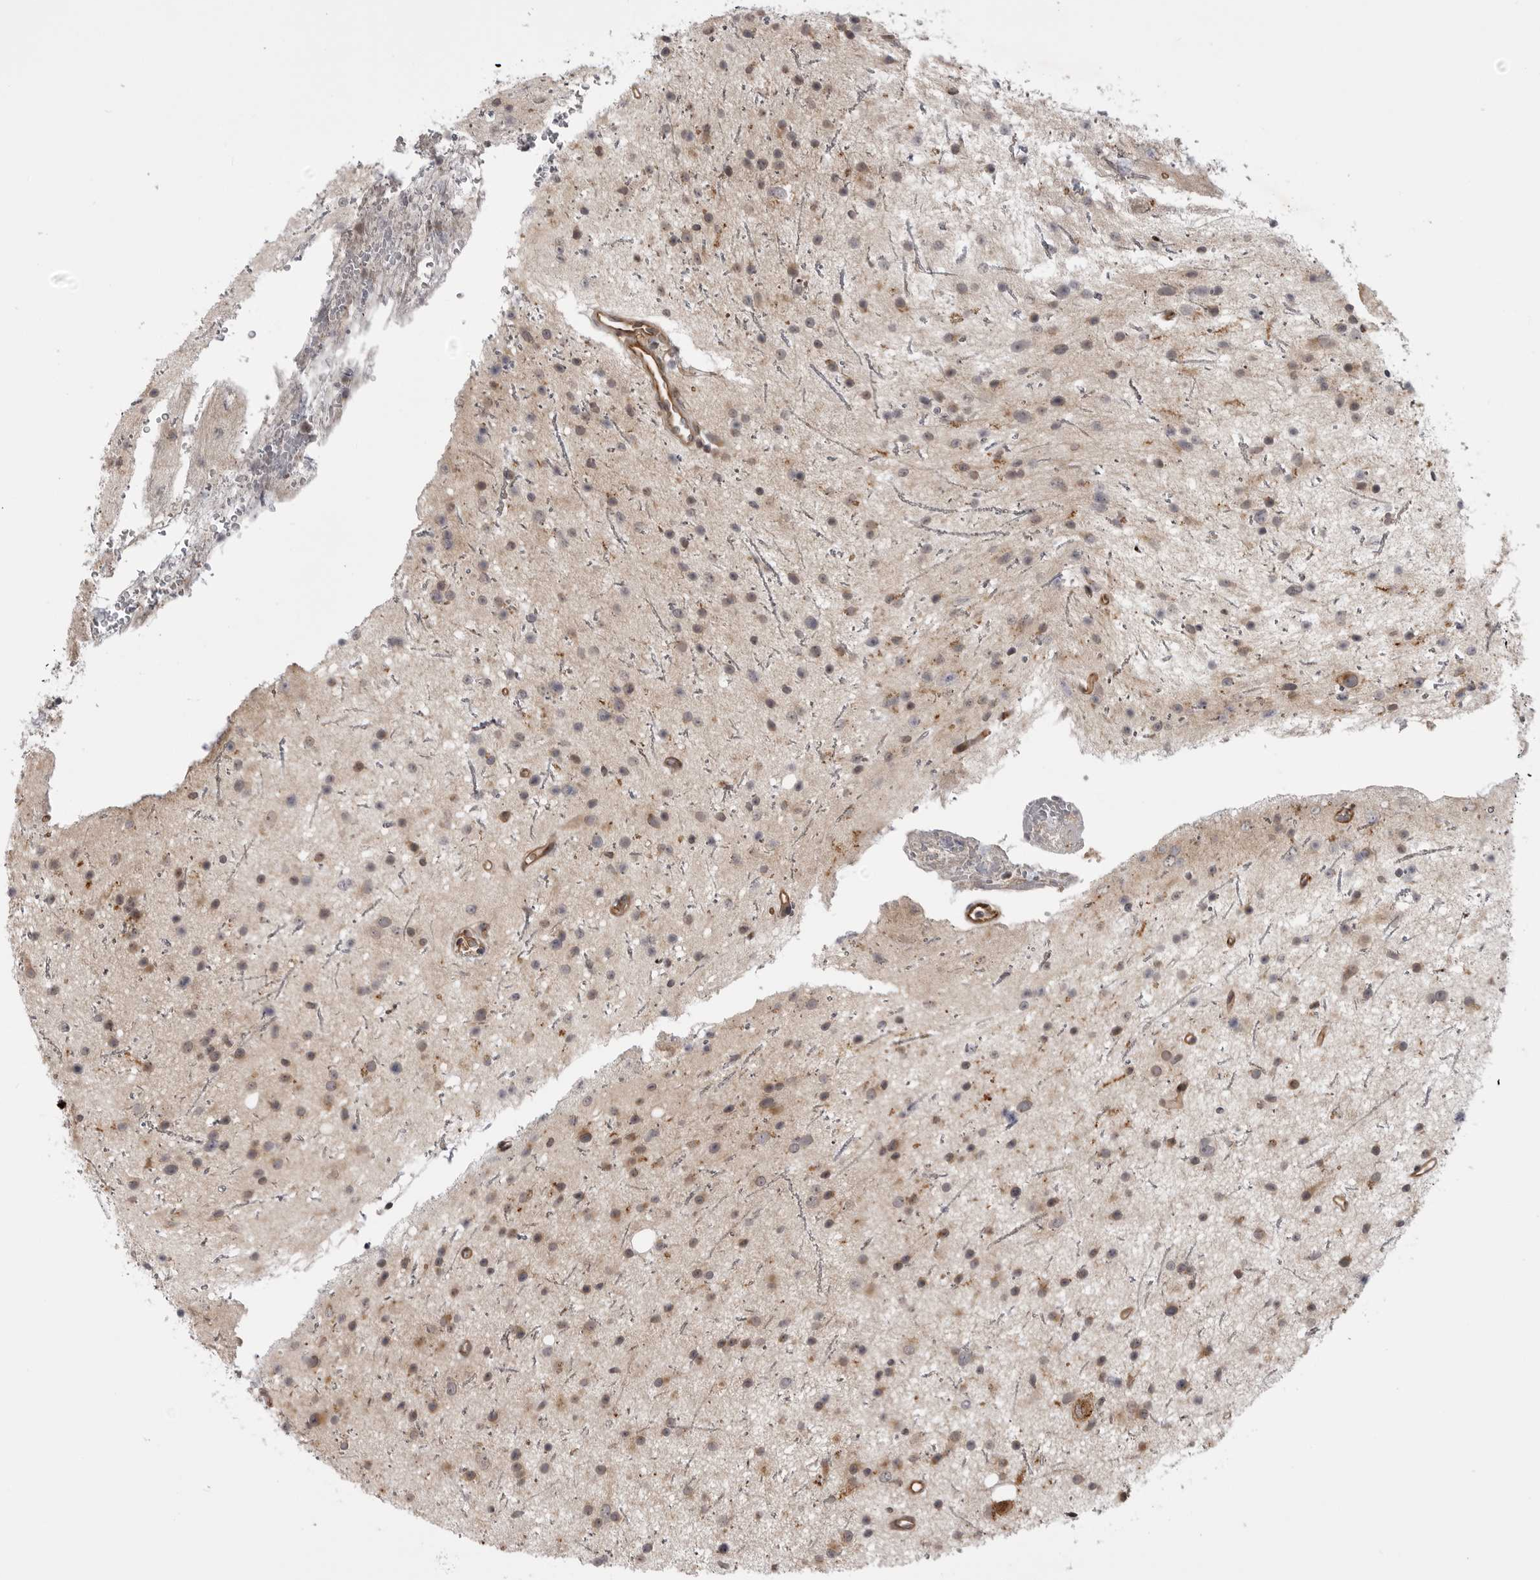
{"staining": {"intensity": "weak", "quantity": ">75%", "location": "cytoplasmic/membranous"}, "tissue": "glioma", "cell_type": "Tumor cells", "image_type": "cancer", "snomed": [{"axis": "morphology", "description": "Glioma, malignant, Low grade"}, {"axis": "topography", "description": "Cerebral cortex"}], "caption": "This photomicrograph shows immunohistochemistry staining of glioma, with low weak cytoplasmic/membranous positivity in approximately >75% of tumor cells.", "gene": "LRRC45", "patient": {"sex": "female", "age": 39}}